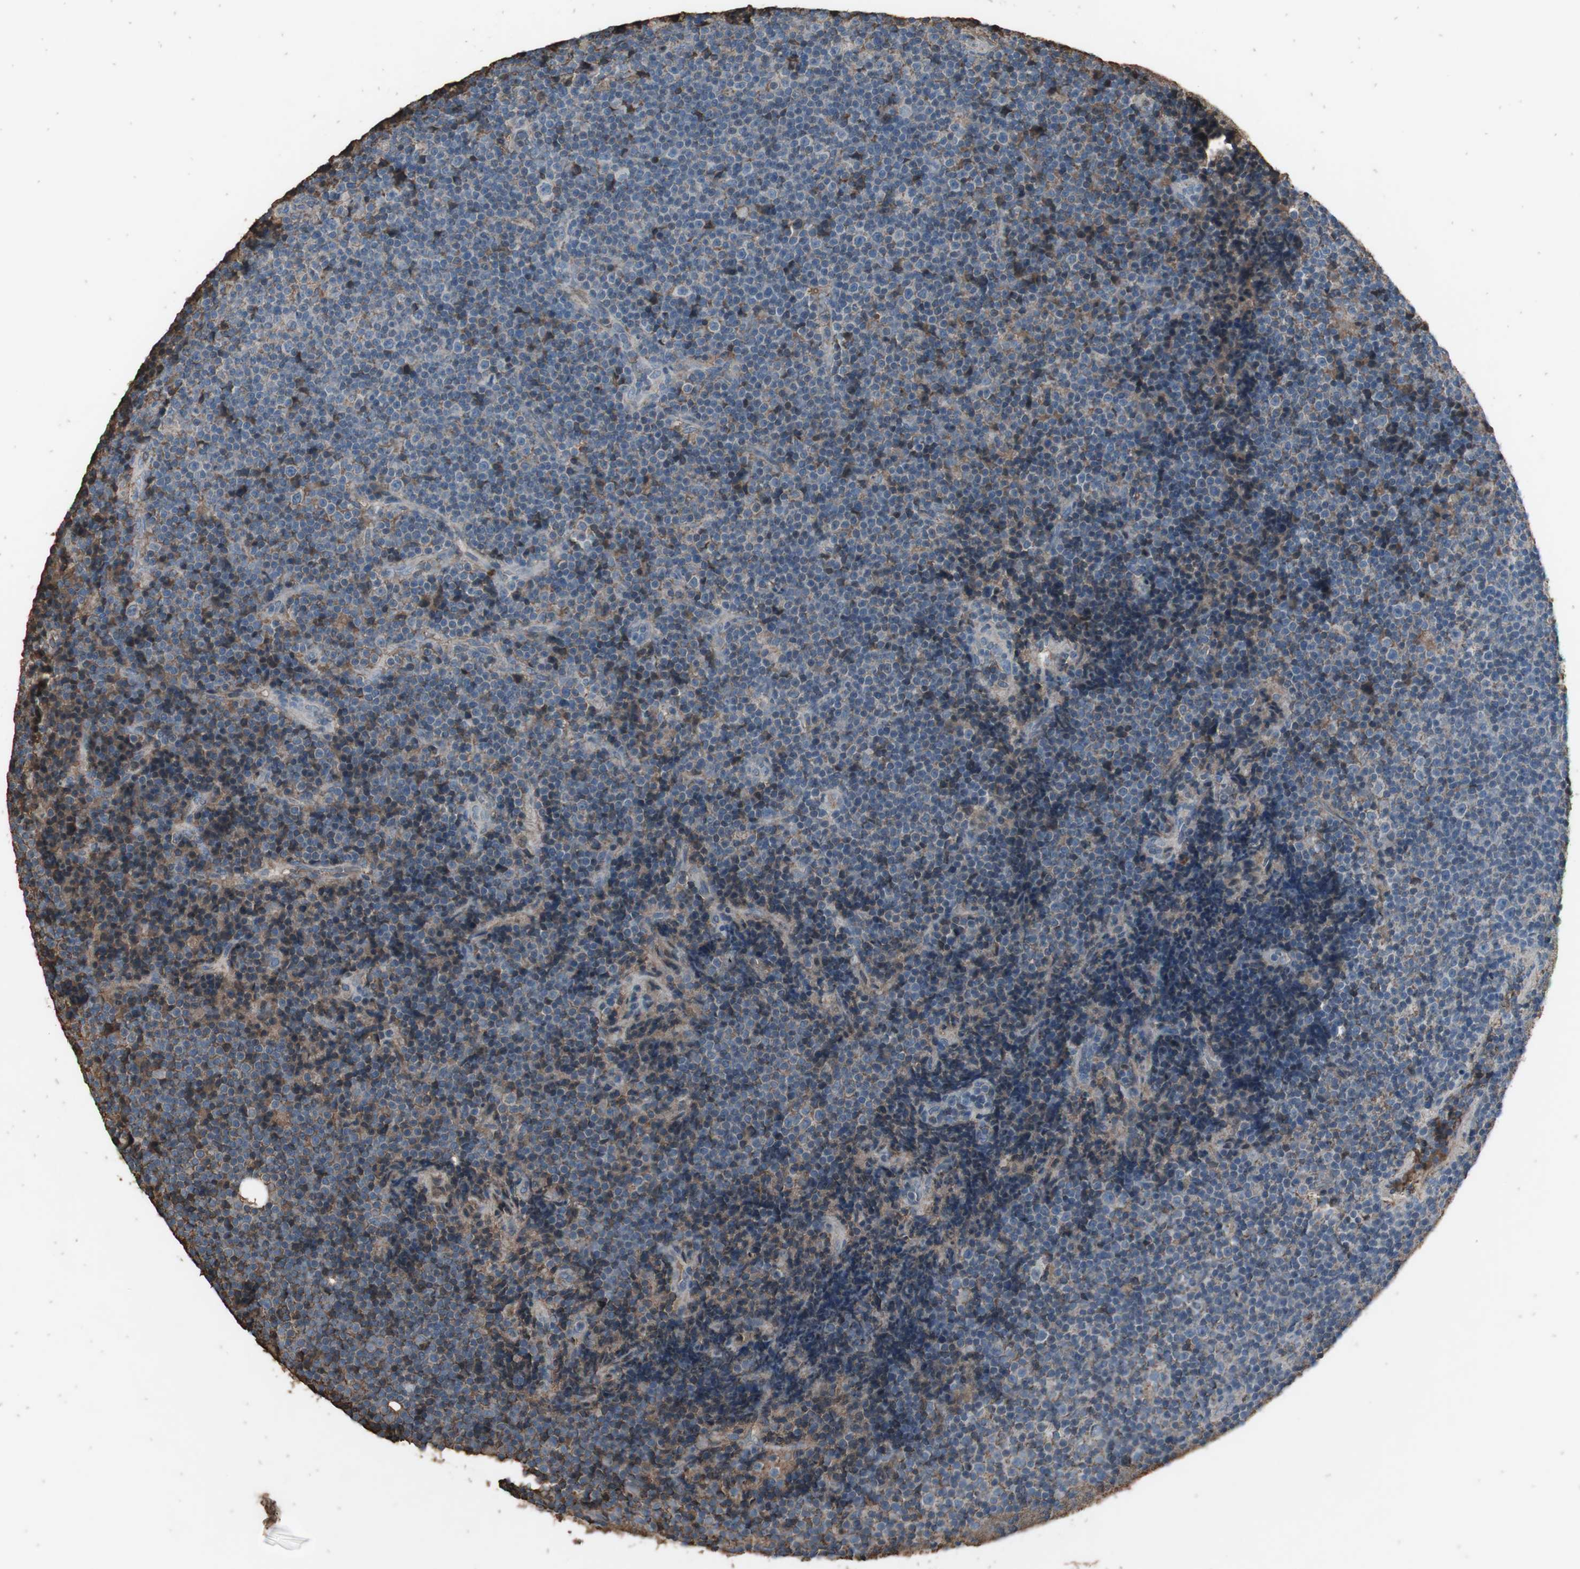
{"staining": {"intensity": "negative", "quantity": "none", "location": "none"}, "tissue": "lymphoma", "cell_type": "Tumor cells", "image_type": "cancer", "snomed": [{"axis": "morphology", "description": "Malignant lymphoma, non-Hodgkin's type, Low grade"}, {"axis": "topography", "description": "Lymph node"}], "caption": "A photomicrograph of human low-grade malignant lymphoma, non-Hodgkin's type is negative for staining in tumor cells.", "gene": "MMP14", "patient": {"sex": "female", "age": 67}}